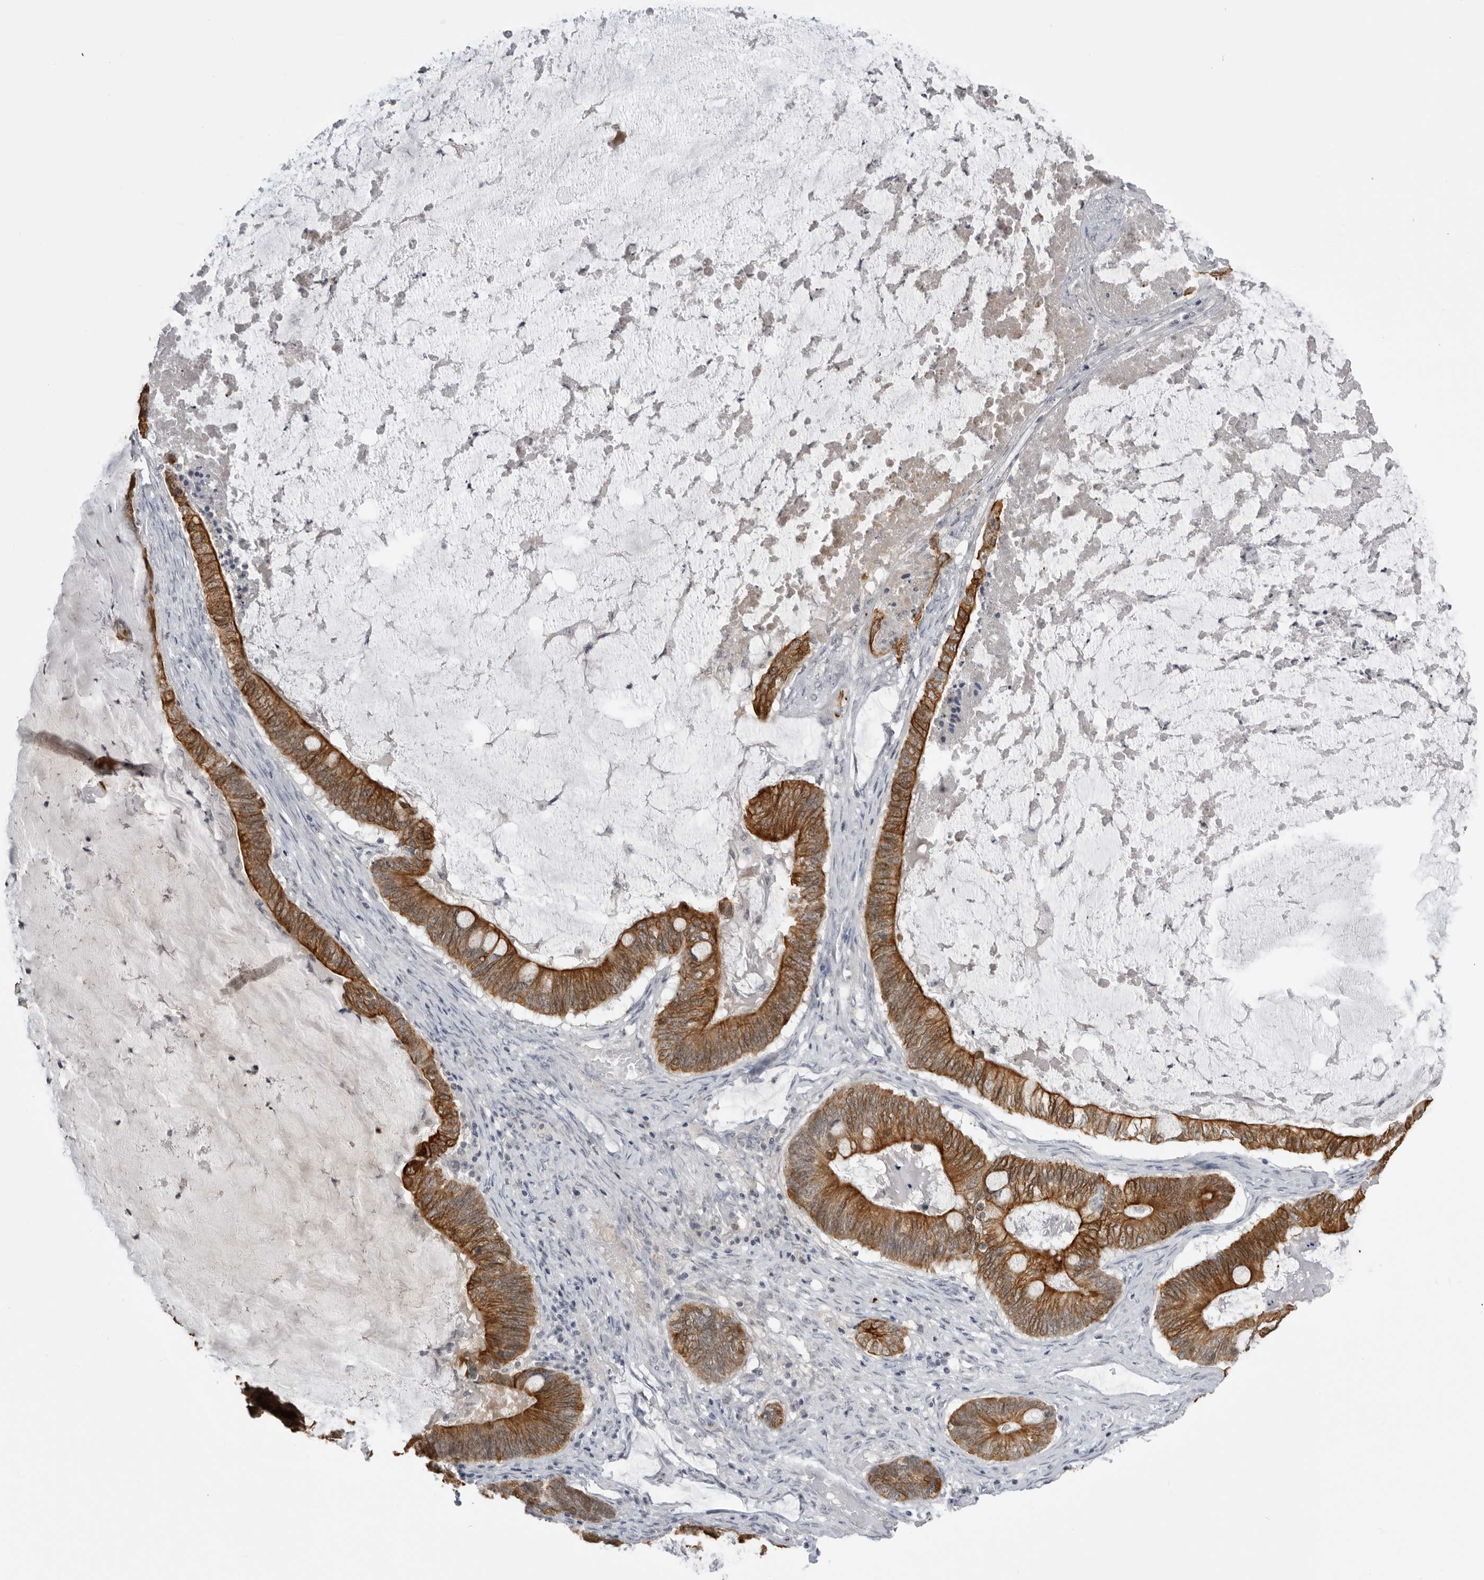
{"staining": {"intensity": "moderate", "quantity": ">75%", "location": "cytoplasmic/membranous"}, "tissue": "ovarian cancer", "cell_type": "Tumor cells", "image_type": "cancer", "snomed": [{"axis": "morphology", "description": "Cystadenocarcinoma, mucinous, NOS"}, {"axis": "topography", "description": "Ovary"}], "caption": "This image shows ovarian mucinous cystadenocarcinoma stained with IHC to label a protein in brown. The cytoplasmic/membranous of tumor cells show moderate positivity for the protein. Nuclei are counter-stained blue.", "gene": "SERPINF2", "patient": {"sex": "female", "age": 61}}